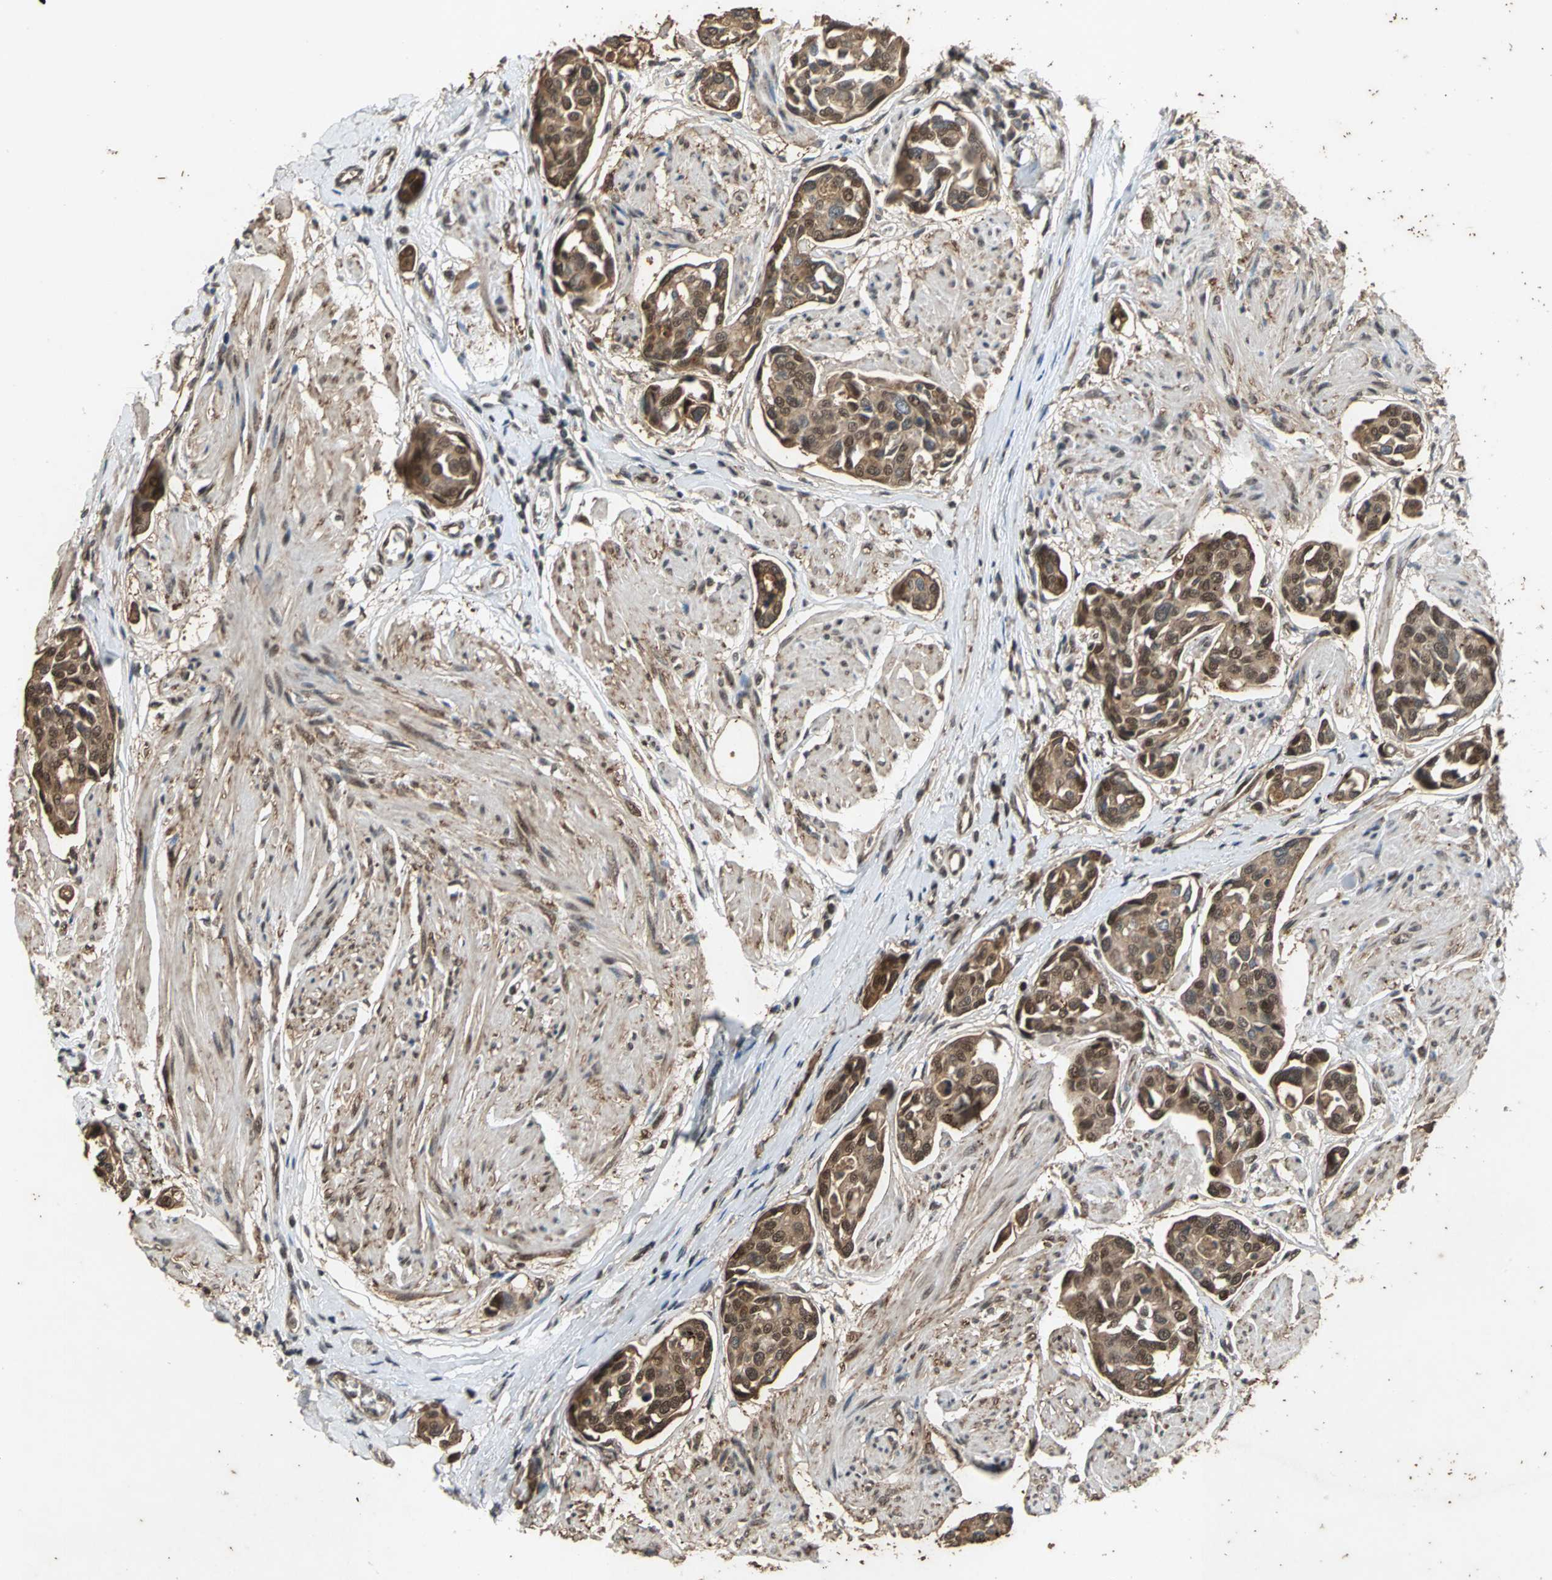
{"staining": {"intensity": "moderate", "quantity": ">75%", "location": "cytoplasmic/membranous"}, "tissue": "urothelial cancer", "cell_type": "Tumor cells", "image_type": "cancer", "snomed": [{"axis": "morphology", "description": "Urothelial carcinoma, High grade"}, {"axis": "topography", "description": "Urinary bladder"}], "caption": "Urothelial carcinoma (high-grade) stained with a protein marker reveals moderate staining in tumor cells.", "gene": "NOTCH3", "patient": {"sex": "male", "age": 78}}